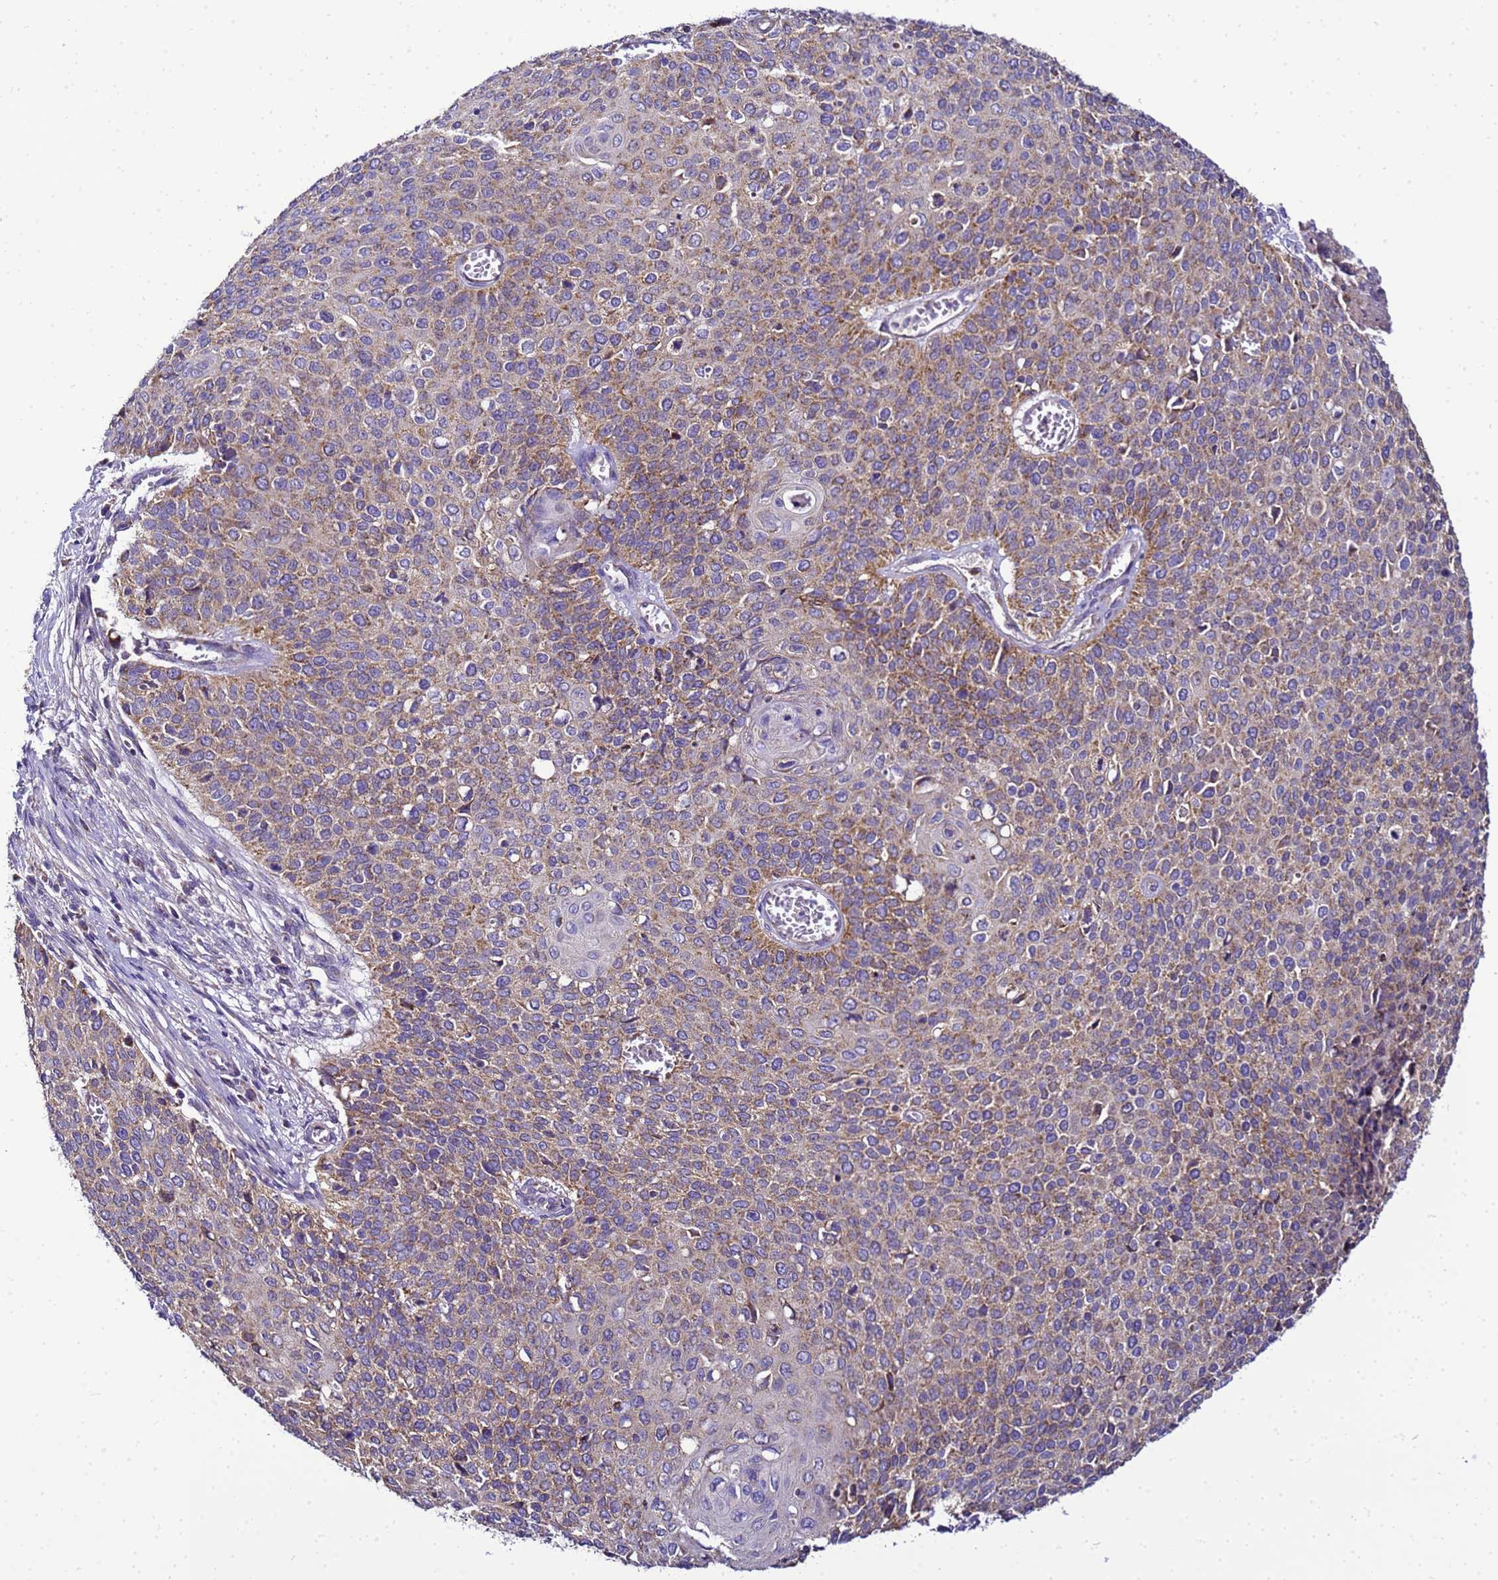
{"staining": {"intensity": "moderate", "quantity": "25%-75%", "location": "cytoplasmic/membranous"}, "tissue": "cervical cancer", "cell_type": "Tumor cells", "image_type": "cancer", "snomed": [{"axis": "morphology", "description": "Squamous cell carcinoma, NOS"}, {"axis": "topography", "description": "Cervix"}], "caption": "Human cervical cancer (squamous cell carcinoma) stained with a protein marker demonstrates moderate staining in tumor cells.", "gene": "HIGD2A", "patient": {"sex": "female", "age": 39}}